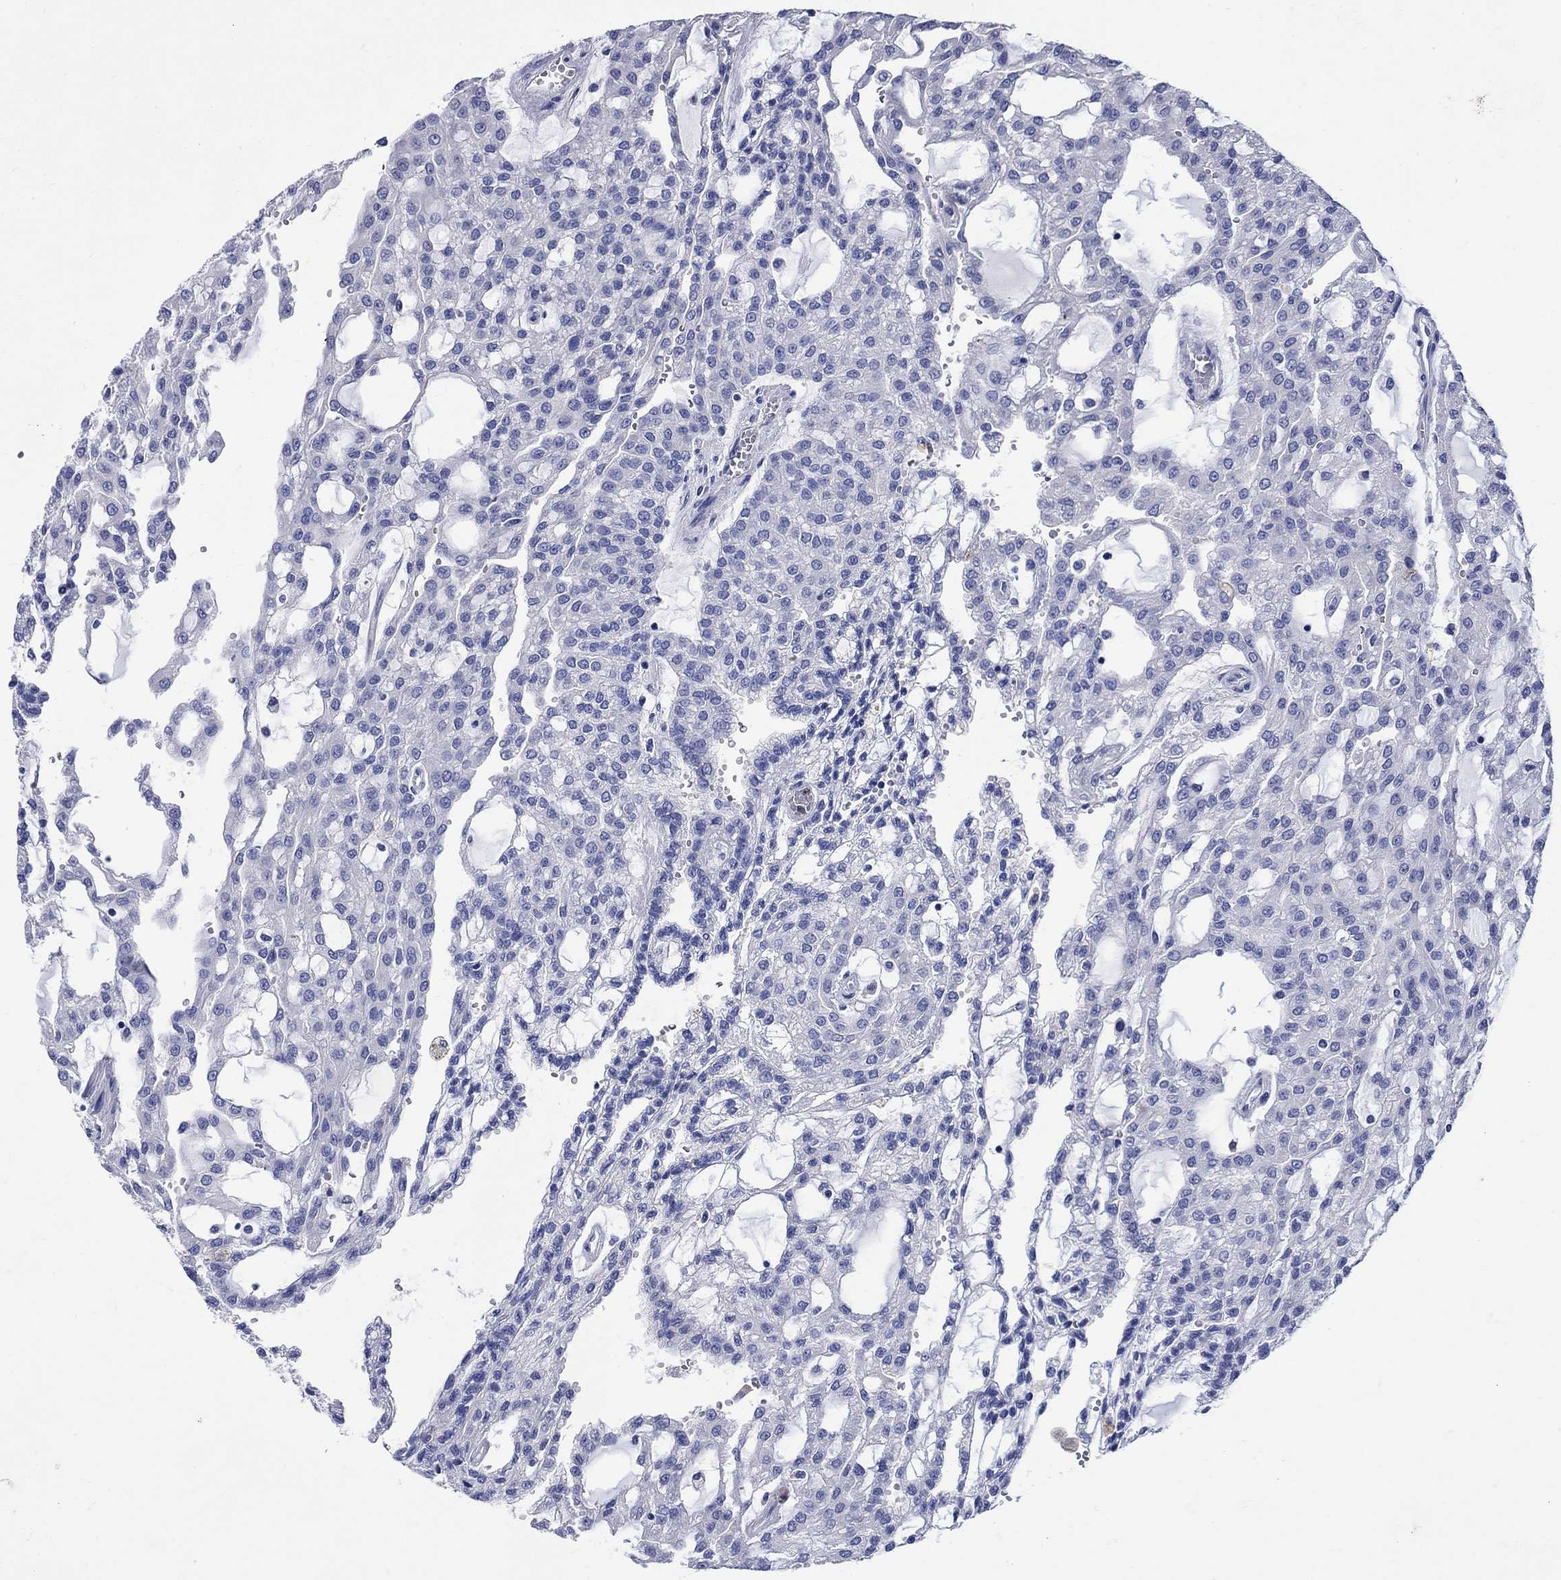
{"staining": {"intensity": "negative", "quantity": "none", "location": "none"}, "tissue": "renal cancer", "cell_type": "Tumor cells", "image_type": "cancer", "snomed": [{"axis": "morphology", "description": "Adenocarcinoma, NOS"}, {"axis": "topography", "description": "Kidney"}], "caption": "Renal adenocarcinoma stained for a protein using immunohistochemistry (IHC) exhibits no staining tumor cells.", "gene": "TFR2", "patient": {"sex": "male", "age": 63}}